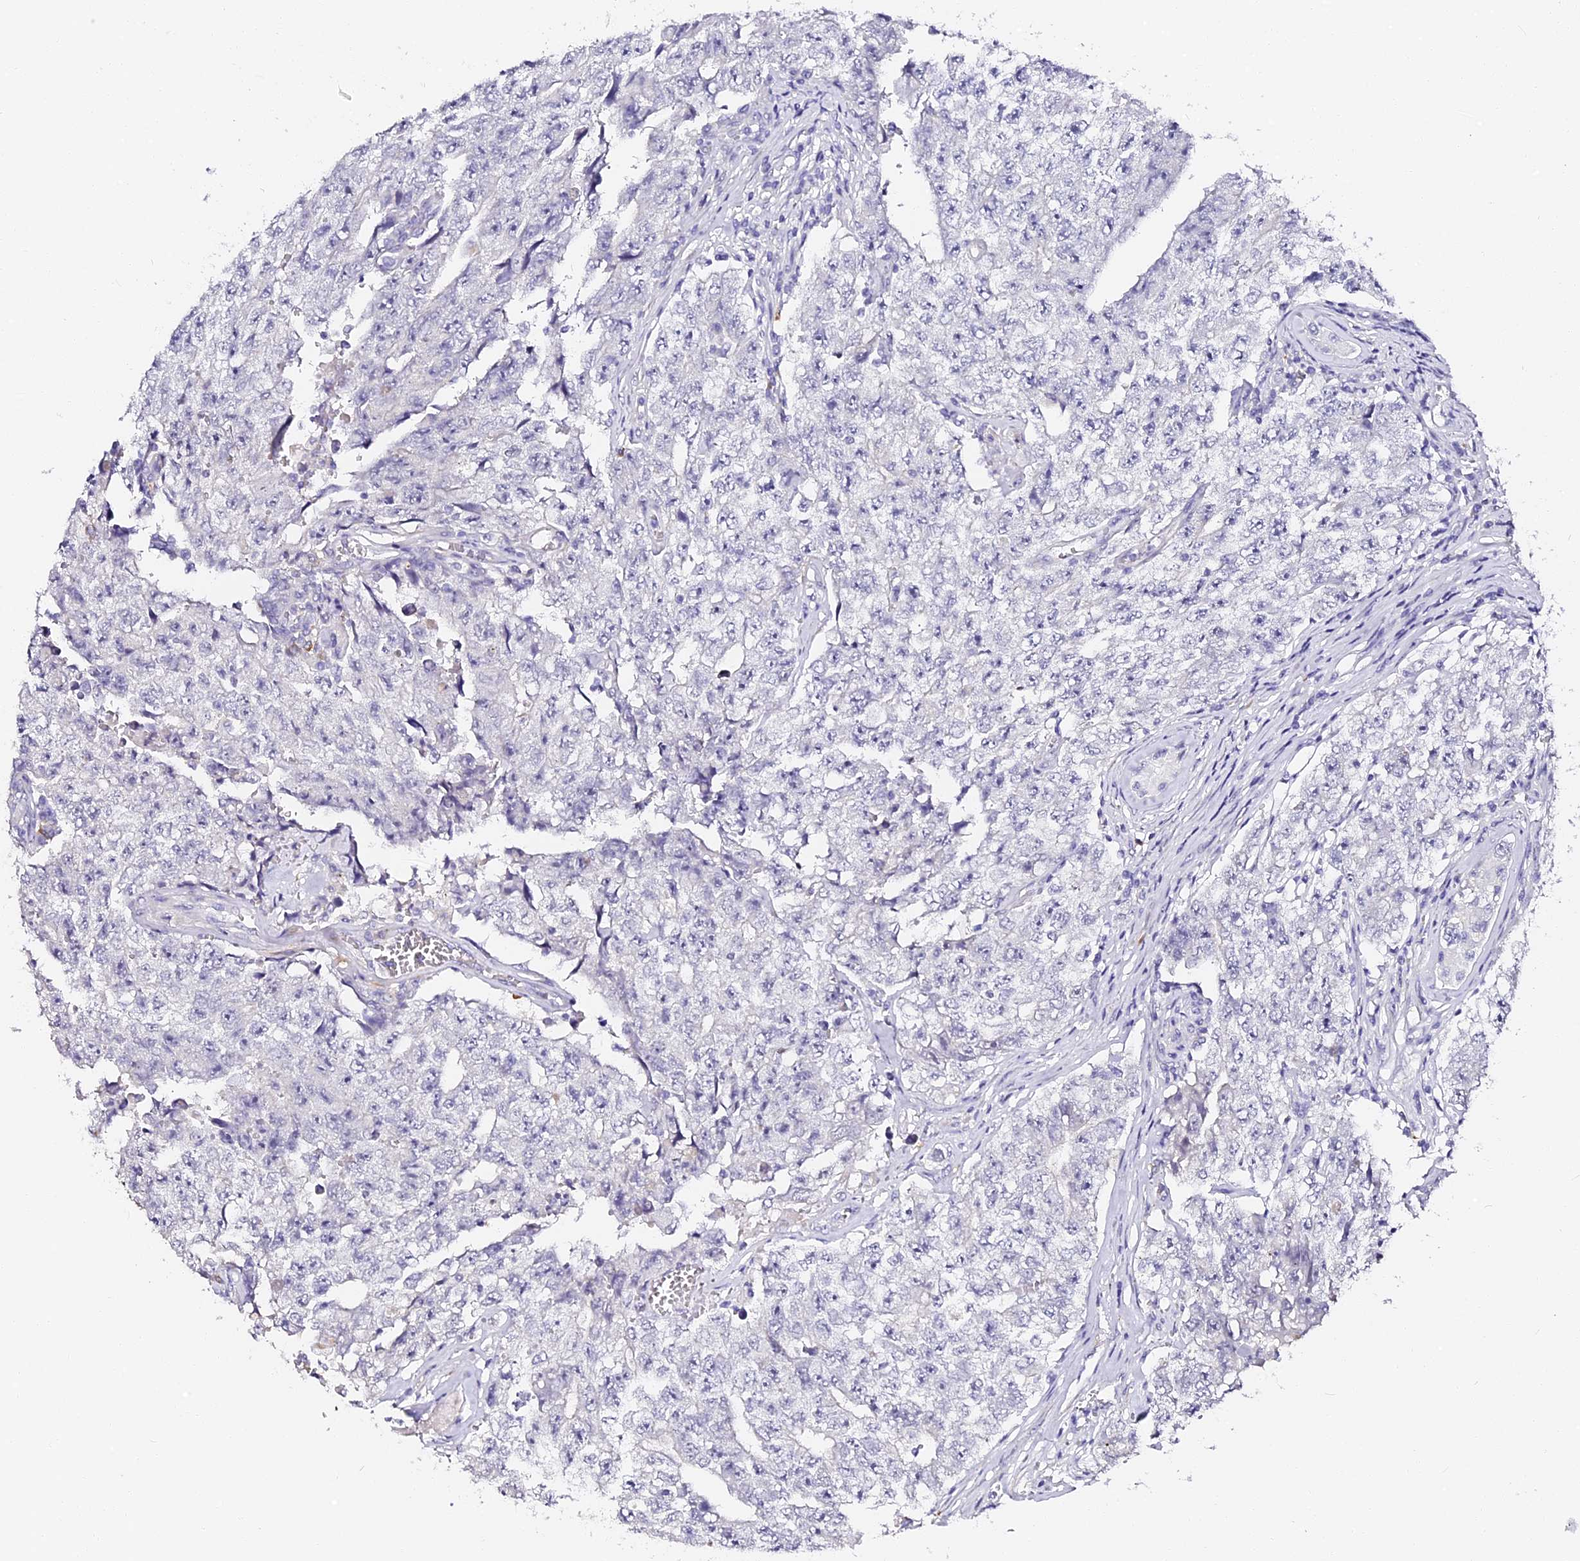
{"staining": {"intensity": "negative", "quantity": "none", "location": "none"}, "tissue": "testis cancer", "cell_type": "Tumor cells", "image_type": "cancer", "snomed": [{"axis": "morphology", "description": "Carcinoma, Embryonal, NOS"}, {"axis": "topography", "description": "Testis"}], "caption": "Embryonal carcinoma (testis) stained for a protein using IHC displays no expression tumor cells.", "gene": "VPS33B", "patient": {"sex": "male", "age": 17}}